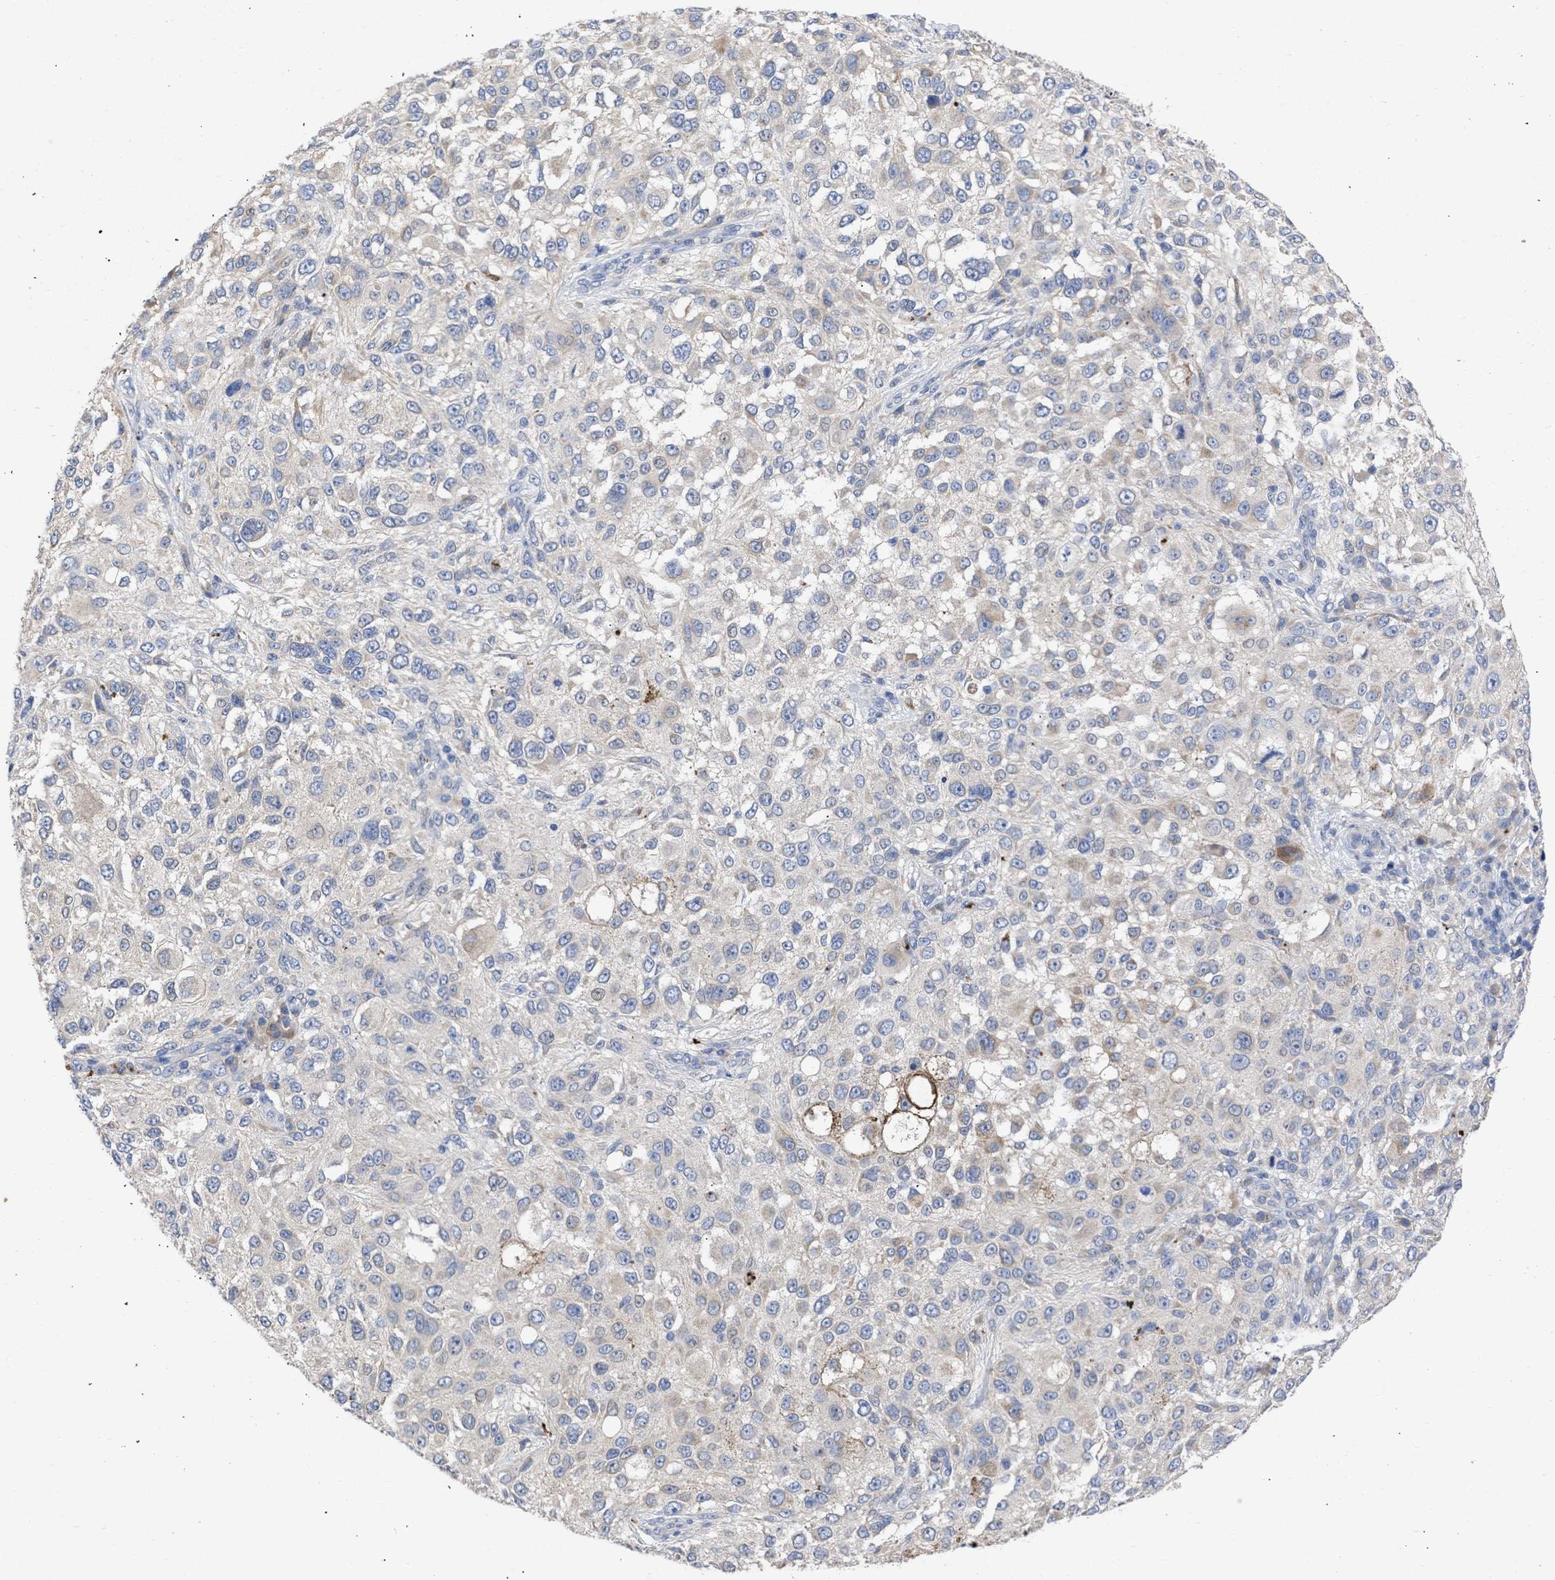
{"staining": {"intensity": "negative", "quantity": "none", "location": "none"}, "tissue": "melanoma", "cell_type": "Tumor cells", "image_type": "cancer", "snomed": [{"axis": "morphology", "description": "Necrosis, NOS"}, {"axis": "morphology", "description": "Malignant melanoma, NOS"}, {"axis": "topography", "description": "Skin"}], "caption": "Tumor cells show no significant protein staining in malignant melanoma. Nuclei are stained in blue.", "gene": "ARHGEF4", "patient": {"sex": "female", "age": 87}}